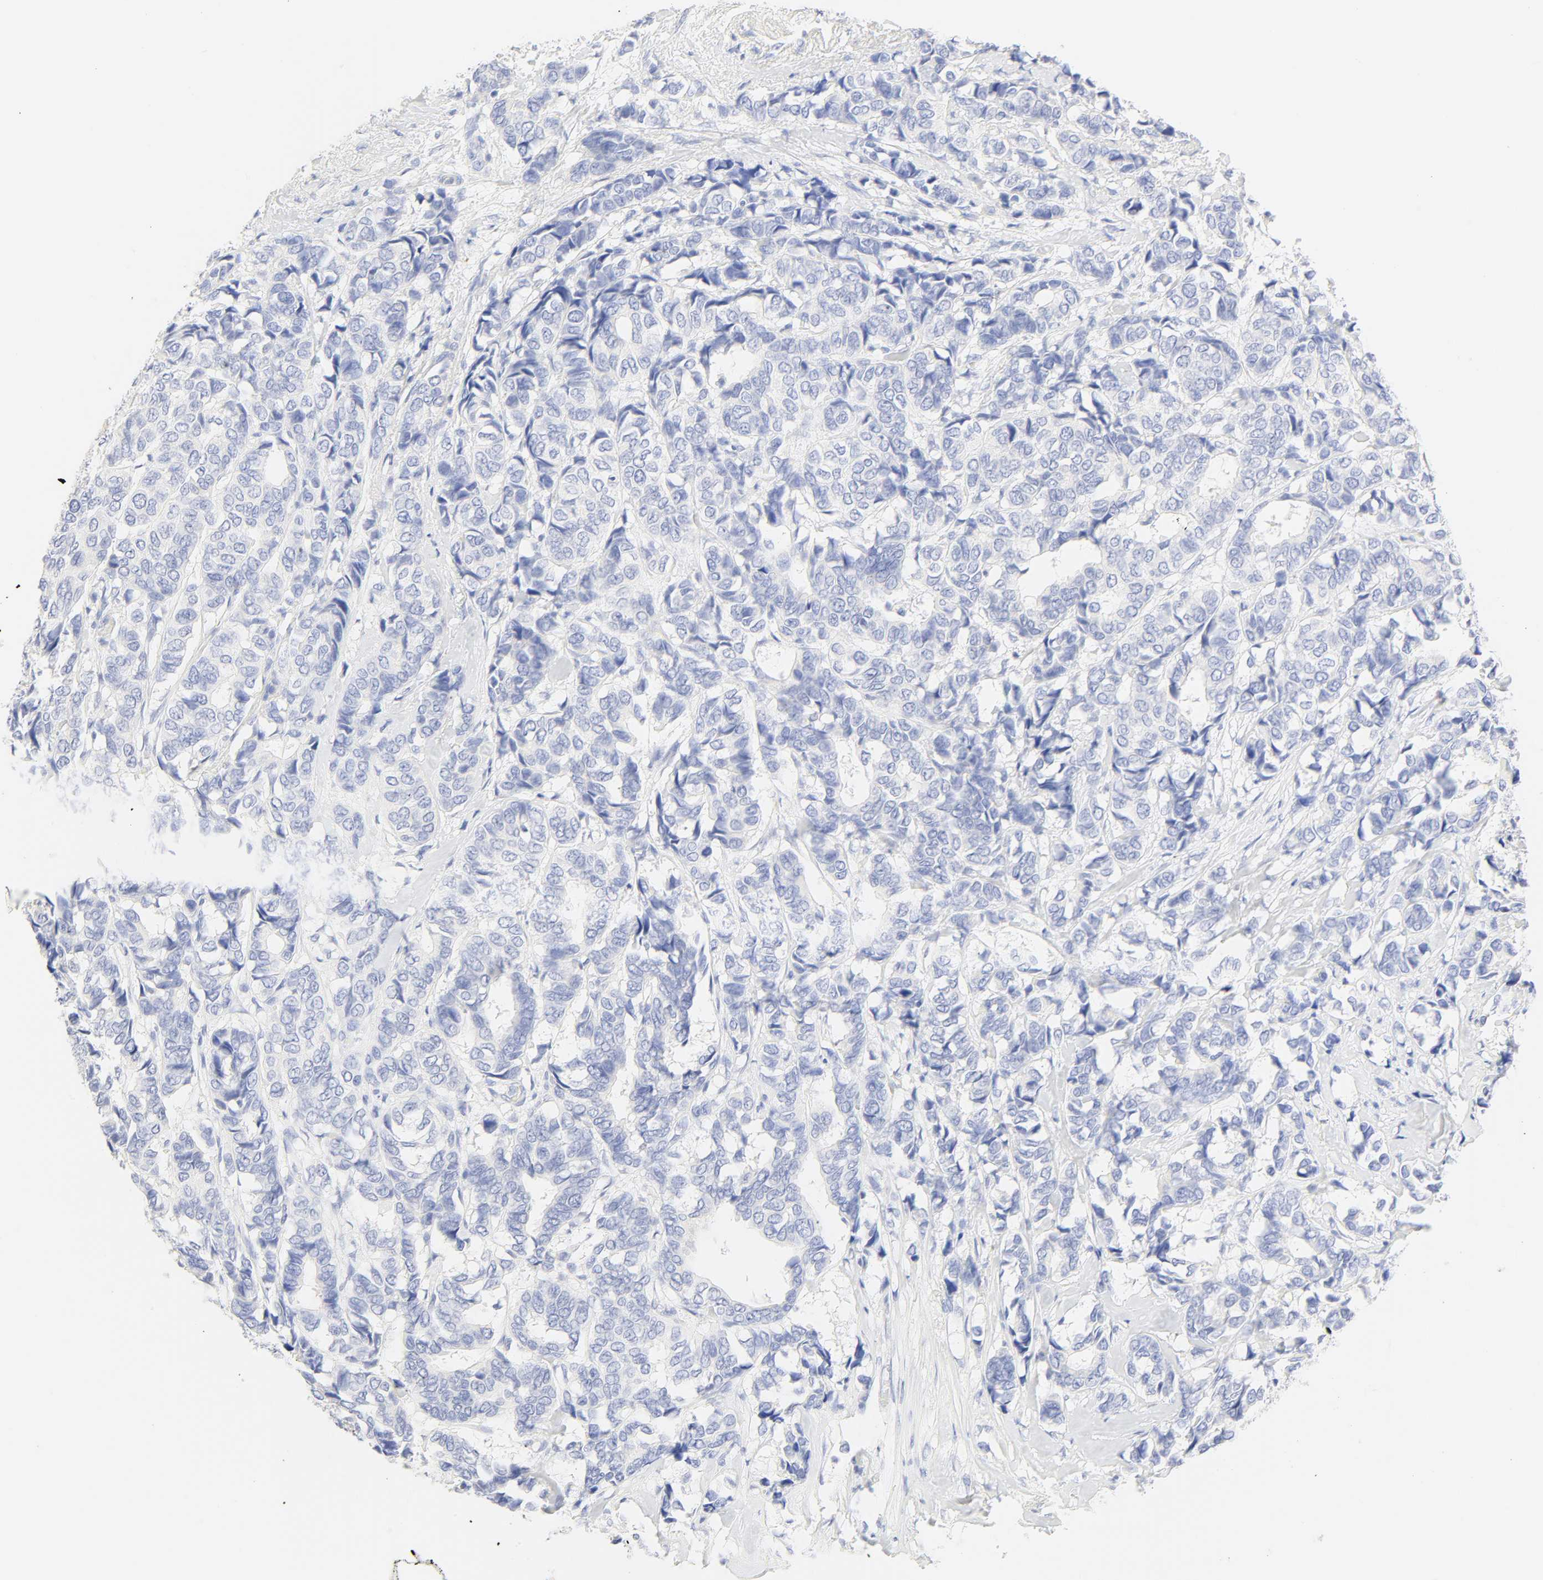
{"staining": {"intensity": "negative", "quantity": "none", "location": "none"}, "tissue": "breast cancer", "cell_type": "Tumor cells", "image_type": "cancer", "snomed": [{"axis": "morphology", "description": "Duct carcinoma"}, {"axis": "topography", "description": "Breast"}], "caption": "A histopathology image of human breast cancer is negative for staining in tumor cells.", "gene": "SLCO1B3", "patient": {"sex": "female", "age": 87}}